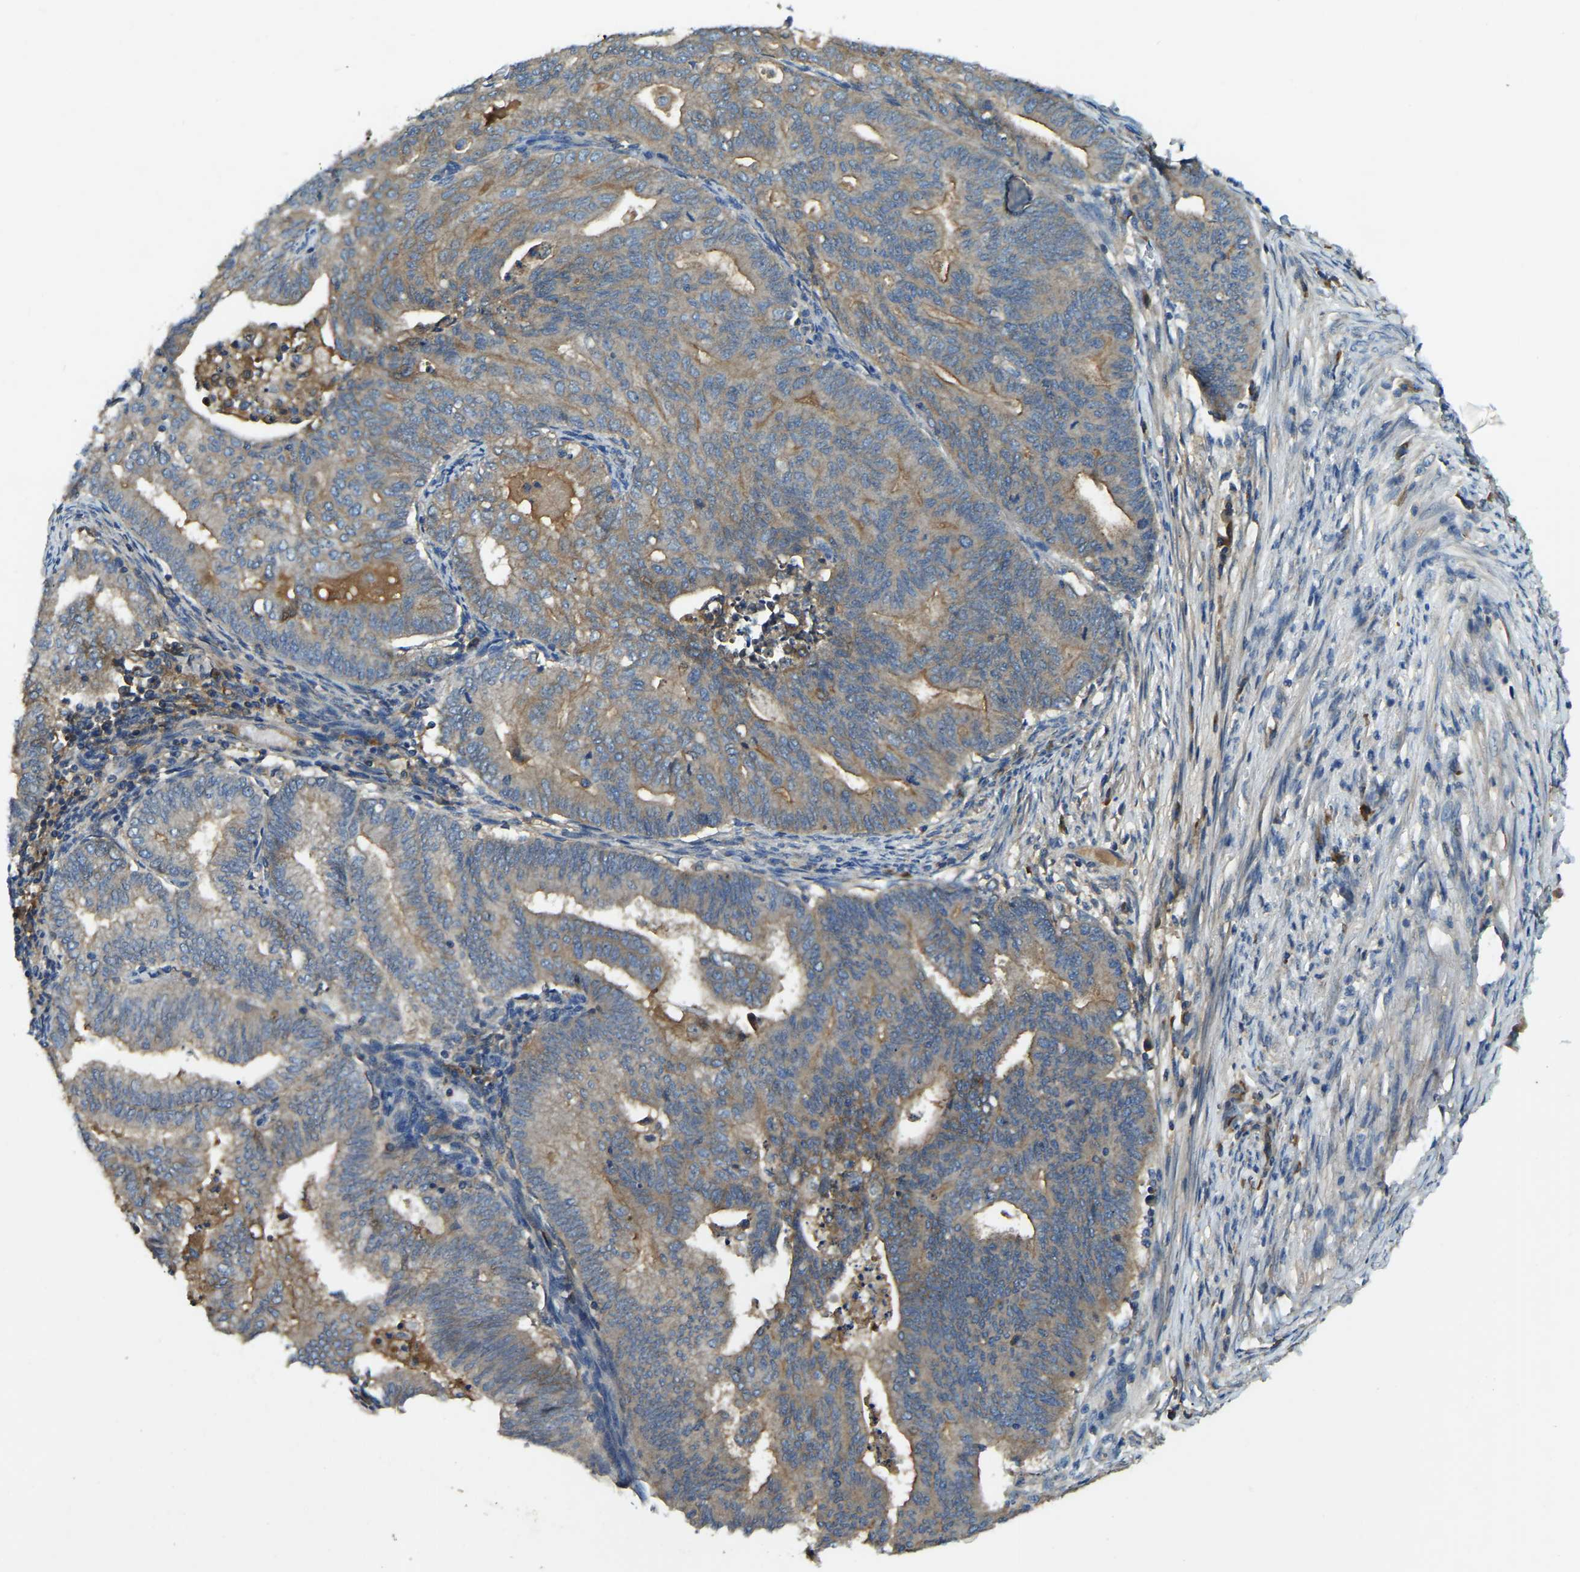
{"staining": {"intensity": "weak", "quantity": "25%-75%", "location": "cytoplasmic/membranous"}, "tissue": "endometrial cancer", "cell_type": "Tumor cells", "image_type": "cancer", "snomed": [{"axis": "morphology", "description": "Polyp, NOS"}, {"axis": "morphology", "description": "Adenocarcinoma, NOS"}, {"axis": "morphology", "description": "Adenoma, NOS"}, {"axis": "topography", "description": "Endometrium"}], "caption": "Immunohistochemical staining of human endometrial cancer demonstrates low levels of weak cytoplasmic/membranous expression in approximately 25%-75% of tumor cells.", "gene": "ATP8B1", "patient": {"sex": "female", "age": 79}}